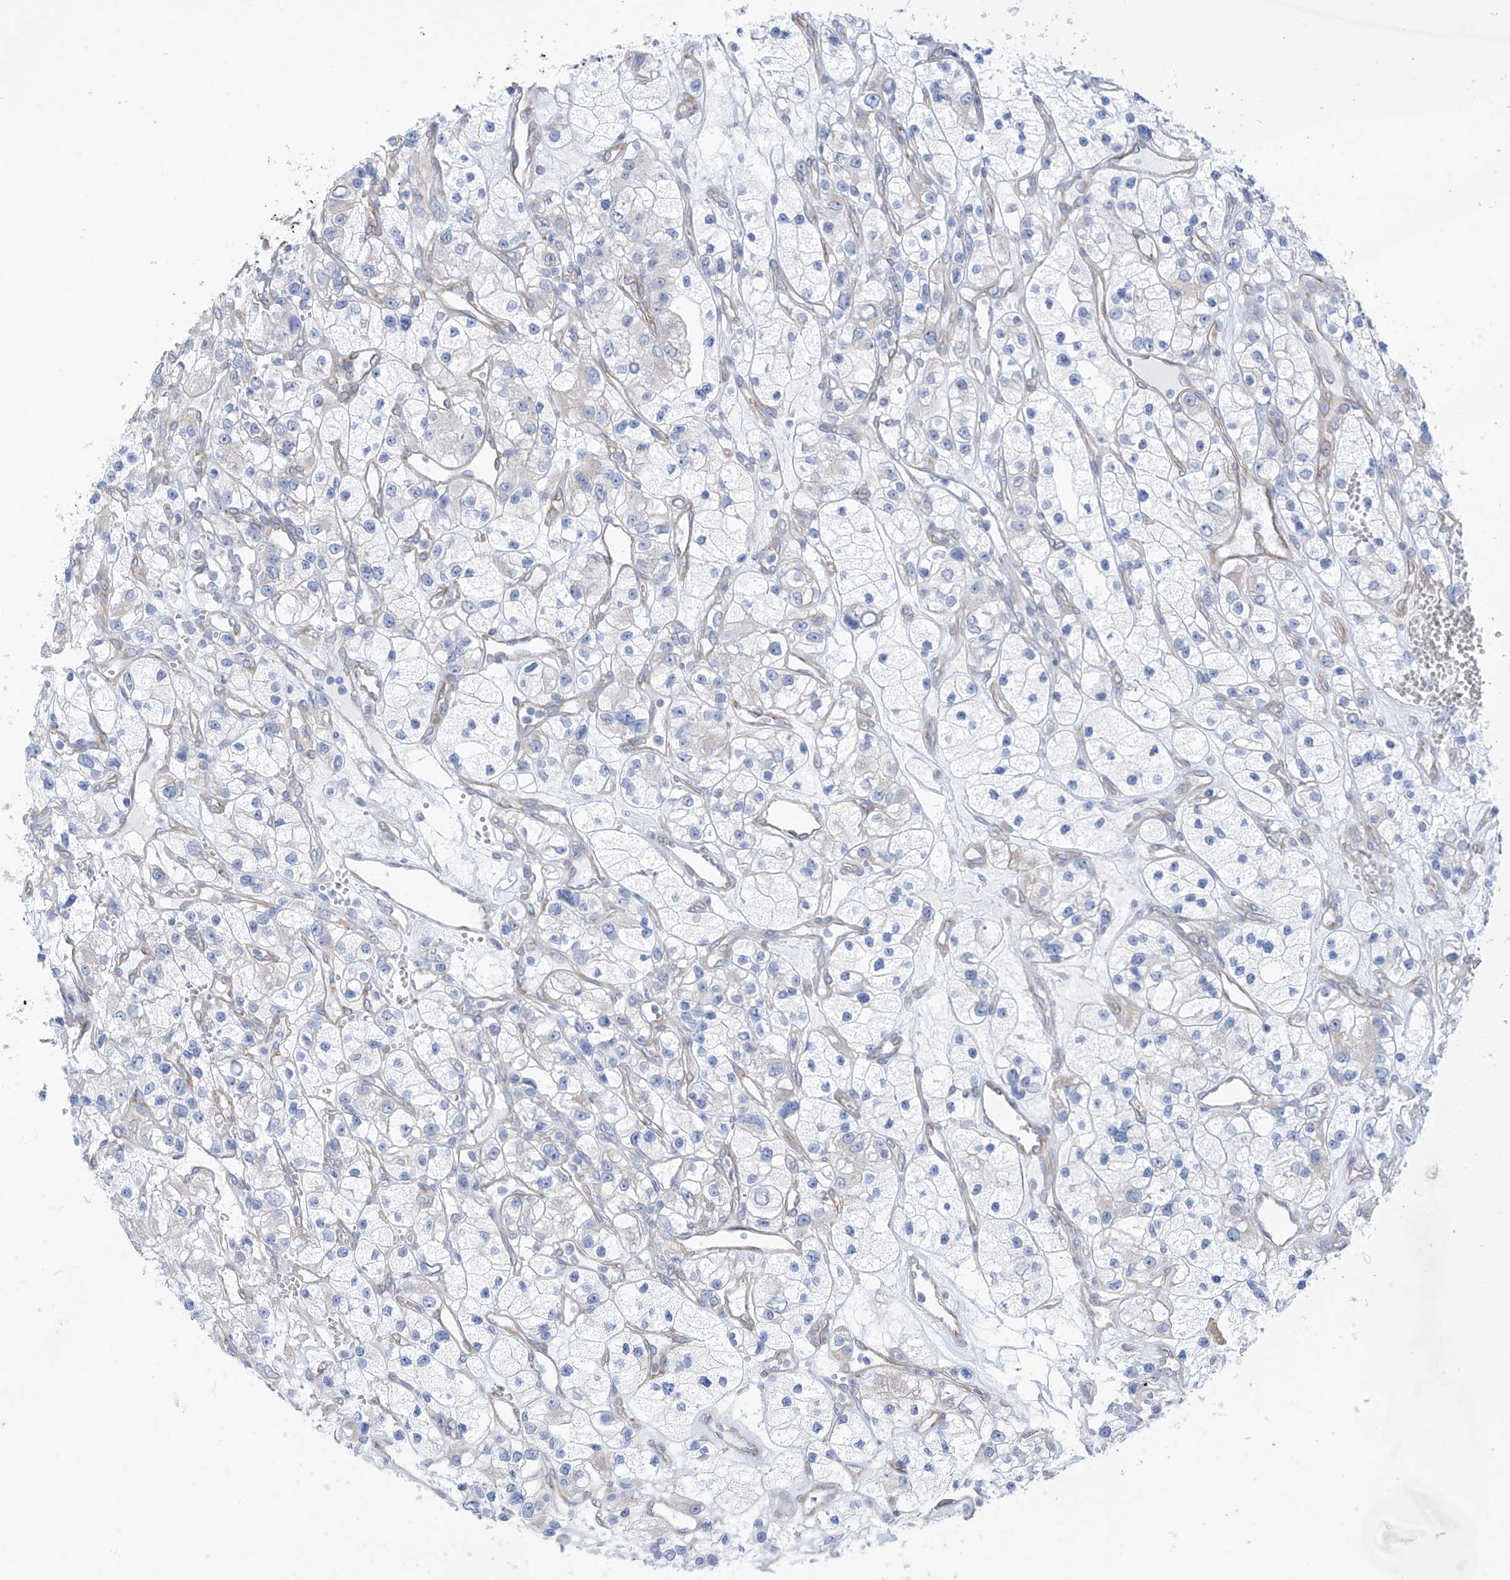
{"staining": {"intensity": "negative", "quantity": "none", "location": "none"}, "tissue": "renal cancer", "cell_type": "Tumor cells", "image_type": "cancer", "snomed": [{"axis": "morphology", "description": "Adenocarcinoma, NOS"}, {"axis": "topography", "description": "Kidney"}], "caption": "DAB immunohistochemical staining of renal cancer demonstrates no significant staining in tumor cells.", "gene": "RCN2", "patient": {"sex": "female", "age": 57}}